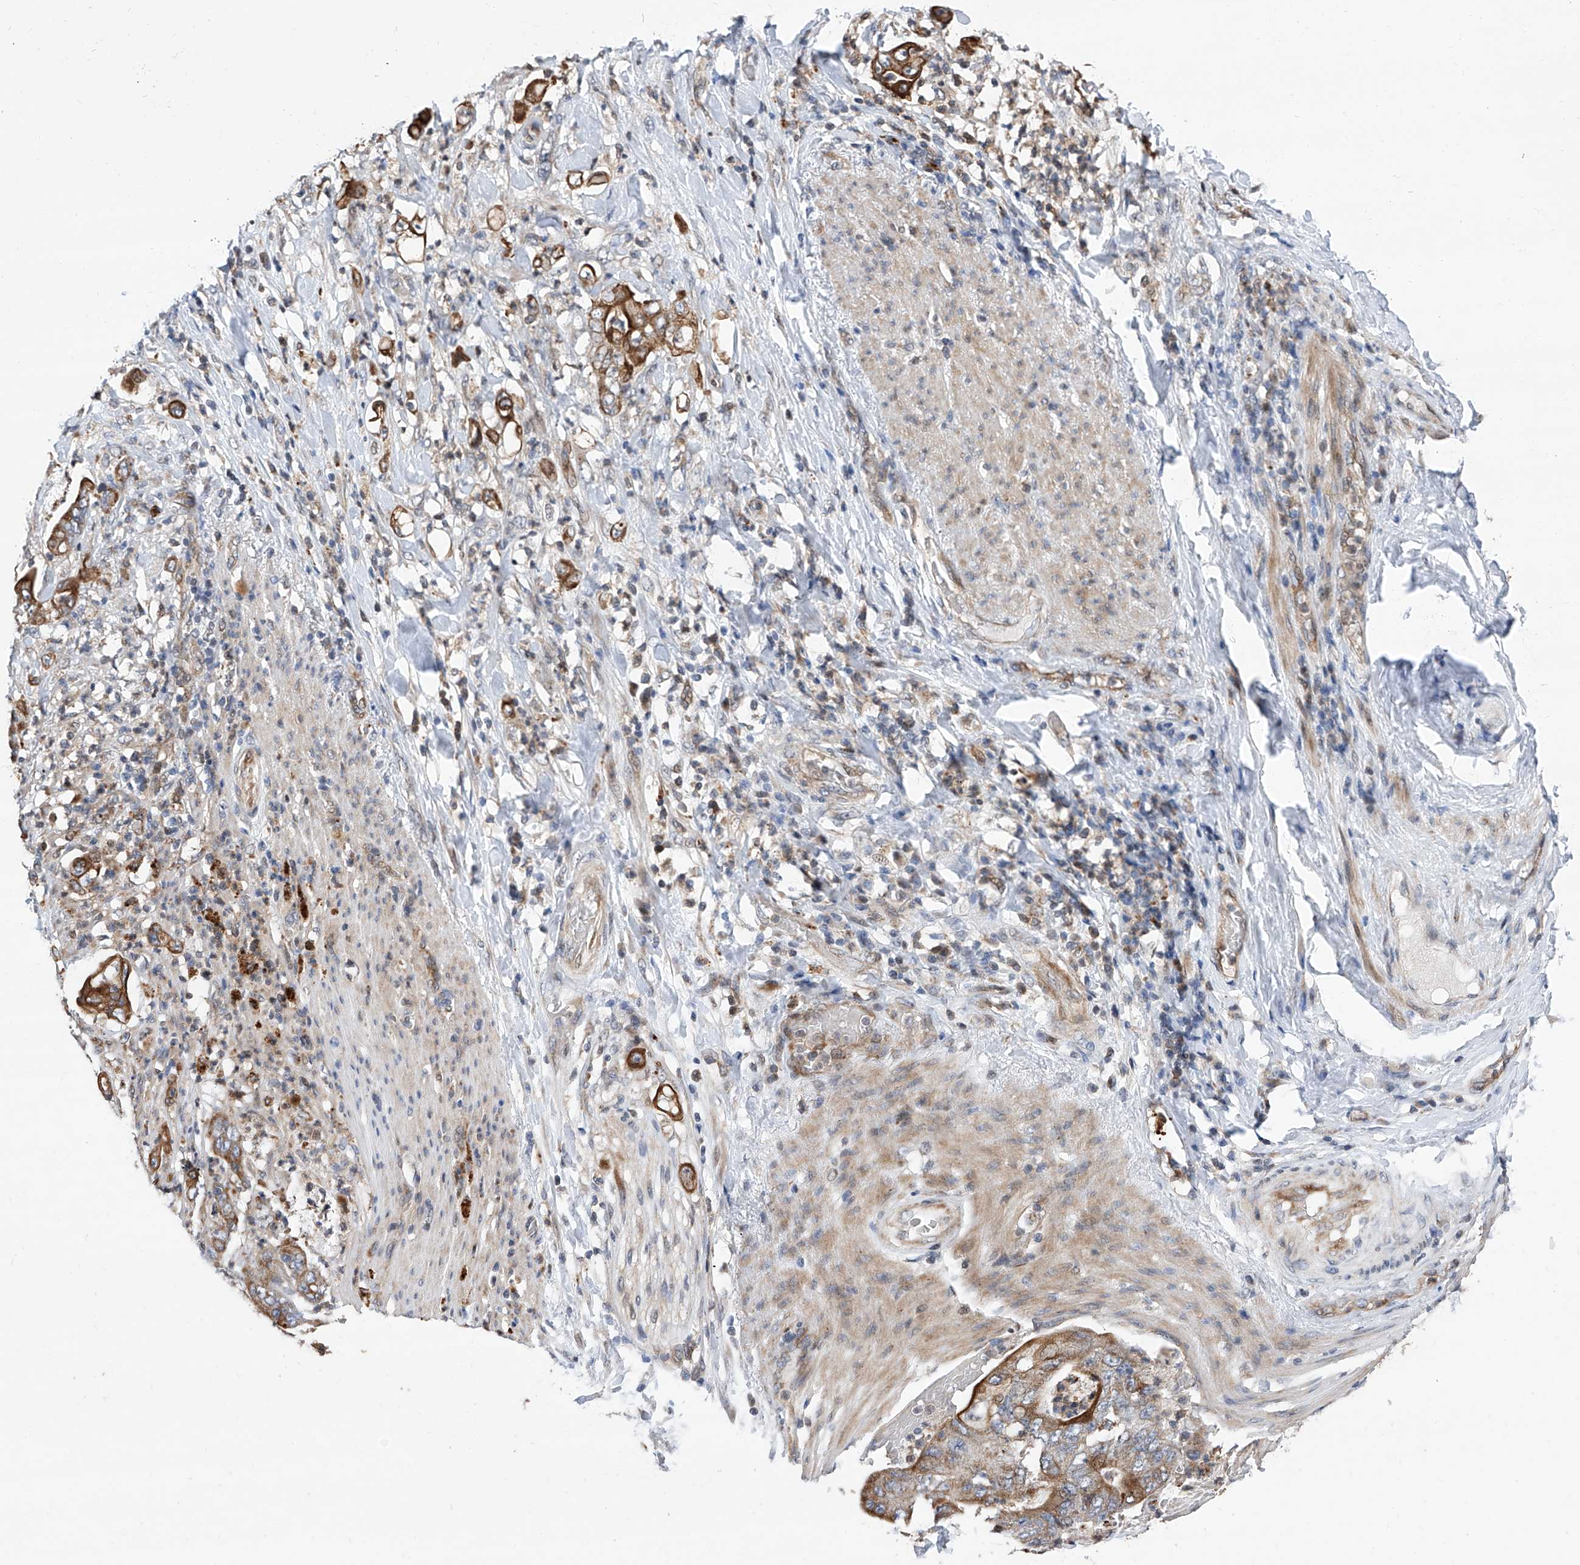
{"staining": {"intensity": "strong", "quantity": "25%-75%", "location": "cytoplasmic/membranous"}, "tissue": "stomach cancer", "cell_type": "Tumor cells", "image_type": "cancer", "snomed": [{"axis": "morphology", "description": "Adenocarcinoma, NOS"}, {"axis": "topography", "description": "Stomach"}], "caption": "This histopathology image reveals immunohistochemistry staining of human stomach cancer (adenocarcinoma), with high strong cytoplasmic/membranous staining in approximately 25%-75% of tumor cells.", "gene": "FARP2", "patient": {"sex": "female", "age": 73}}